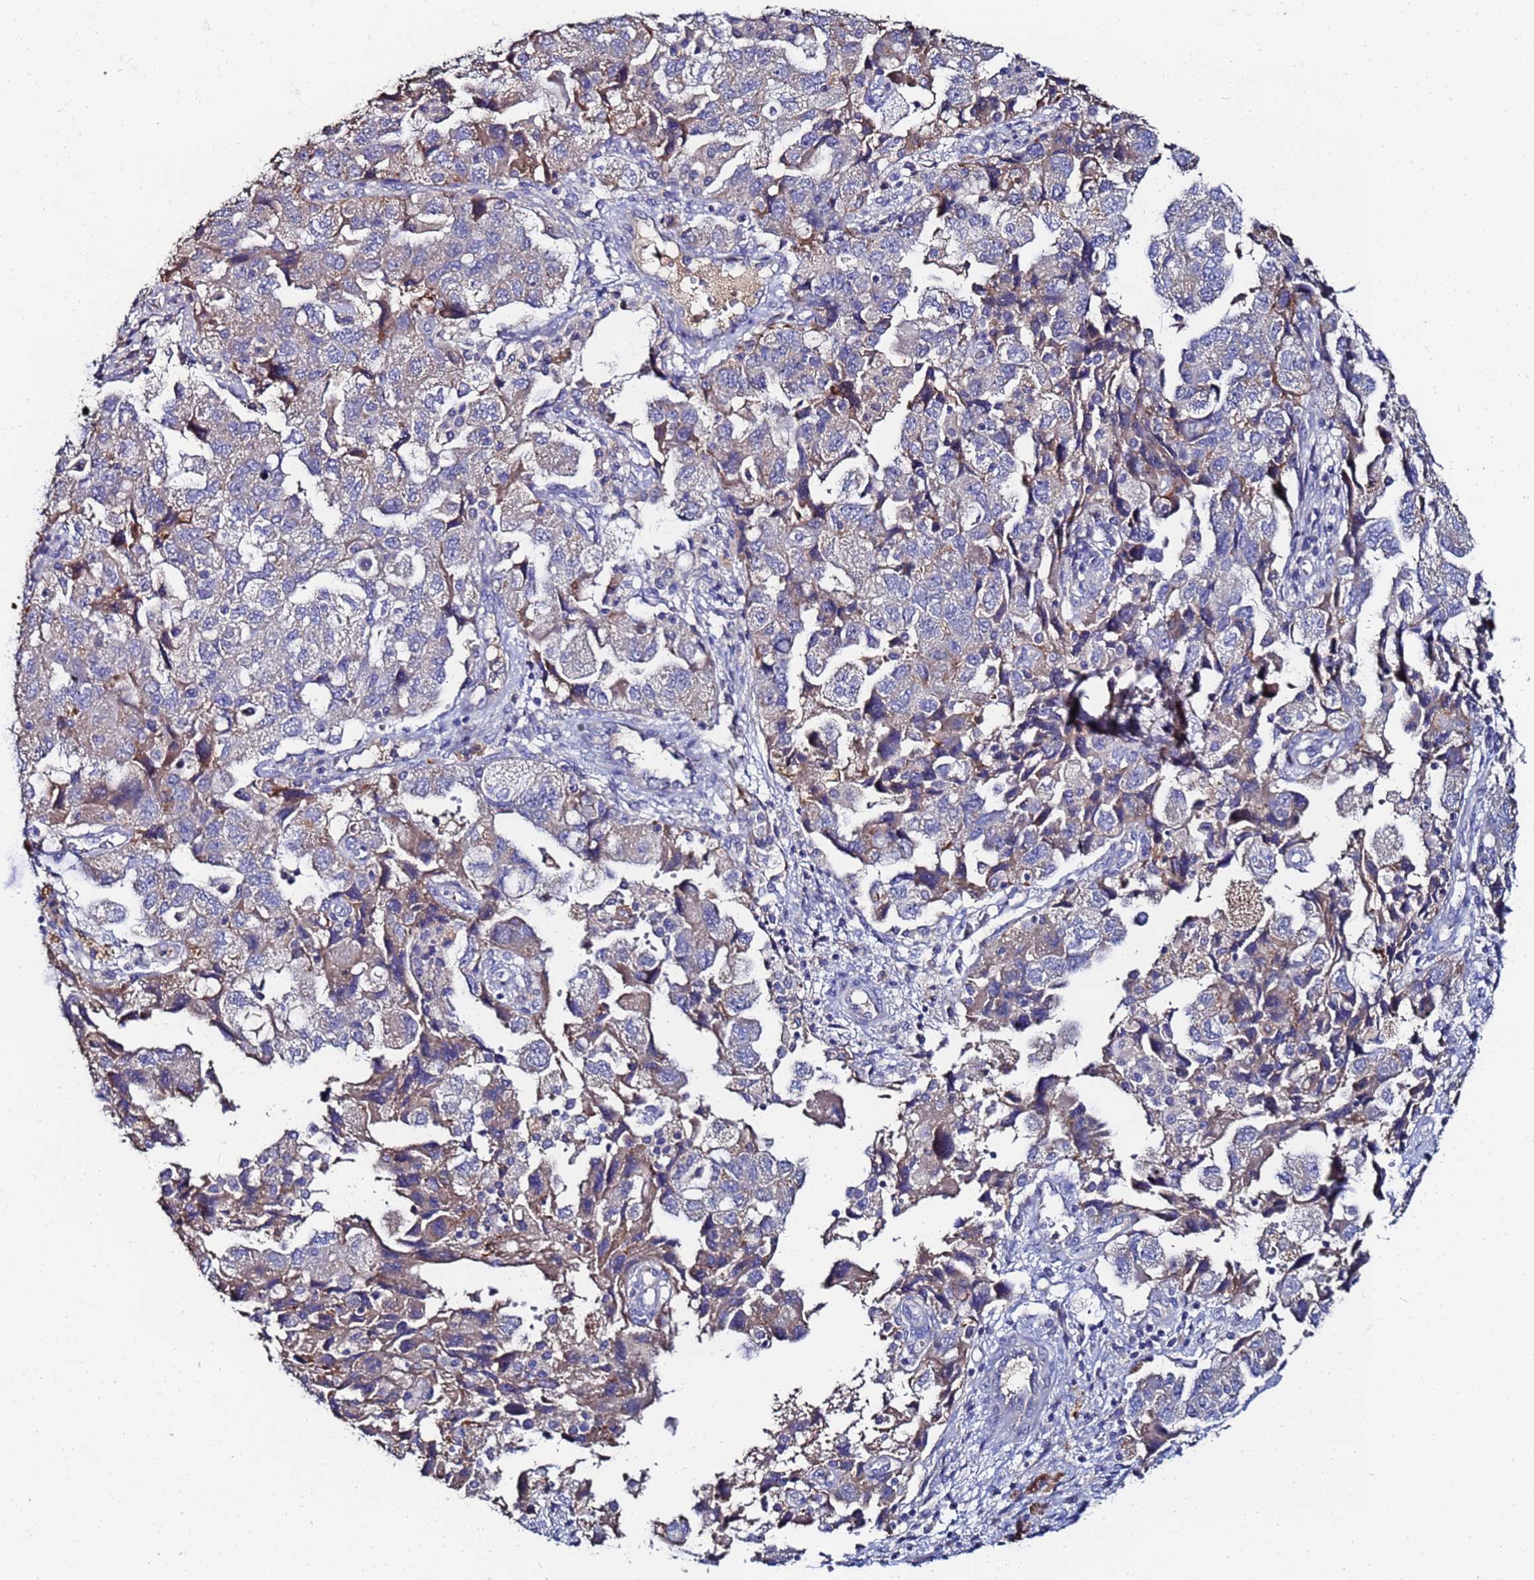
{"staining": {"intensity": "weak", "quantity": "25%-75%", "location": "cytoplasmic/membranous"}, "tissue": "ovarian cancer", "cell_type": "Tumor cells", "image_type": "cancer", "snomed": [{"axis": "morphology", "description": "Carcinoma, NOS"}, {"axis": "morphology", "description": "Cystadenocarcinoma, serous, NOS"}, {"axis": "topography", "description": "Ovary"}], "caption": "Human ovarian cancer (carcinoma) stained with a protein marker displays weak staining in tumor cells.", "gene": "TCP10L", "patient": {"sex": "female", "age": 69}}